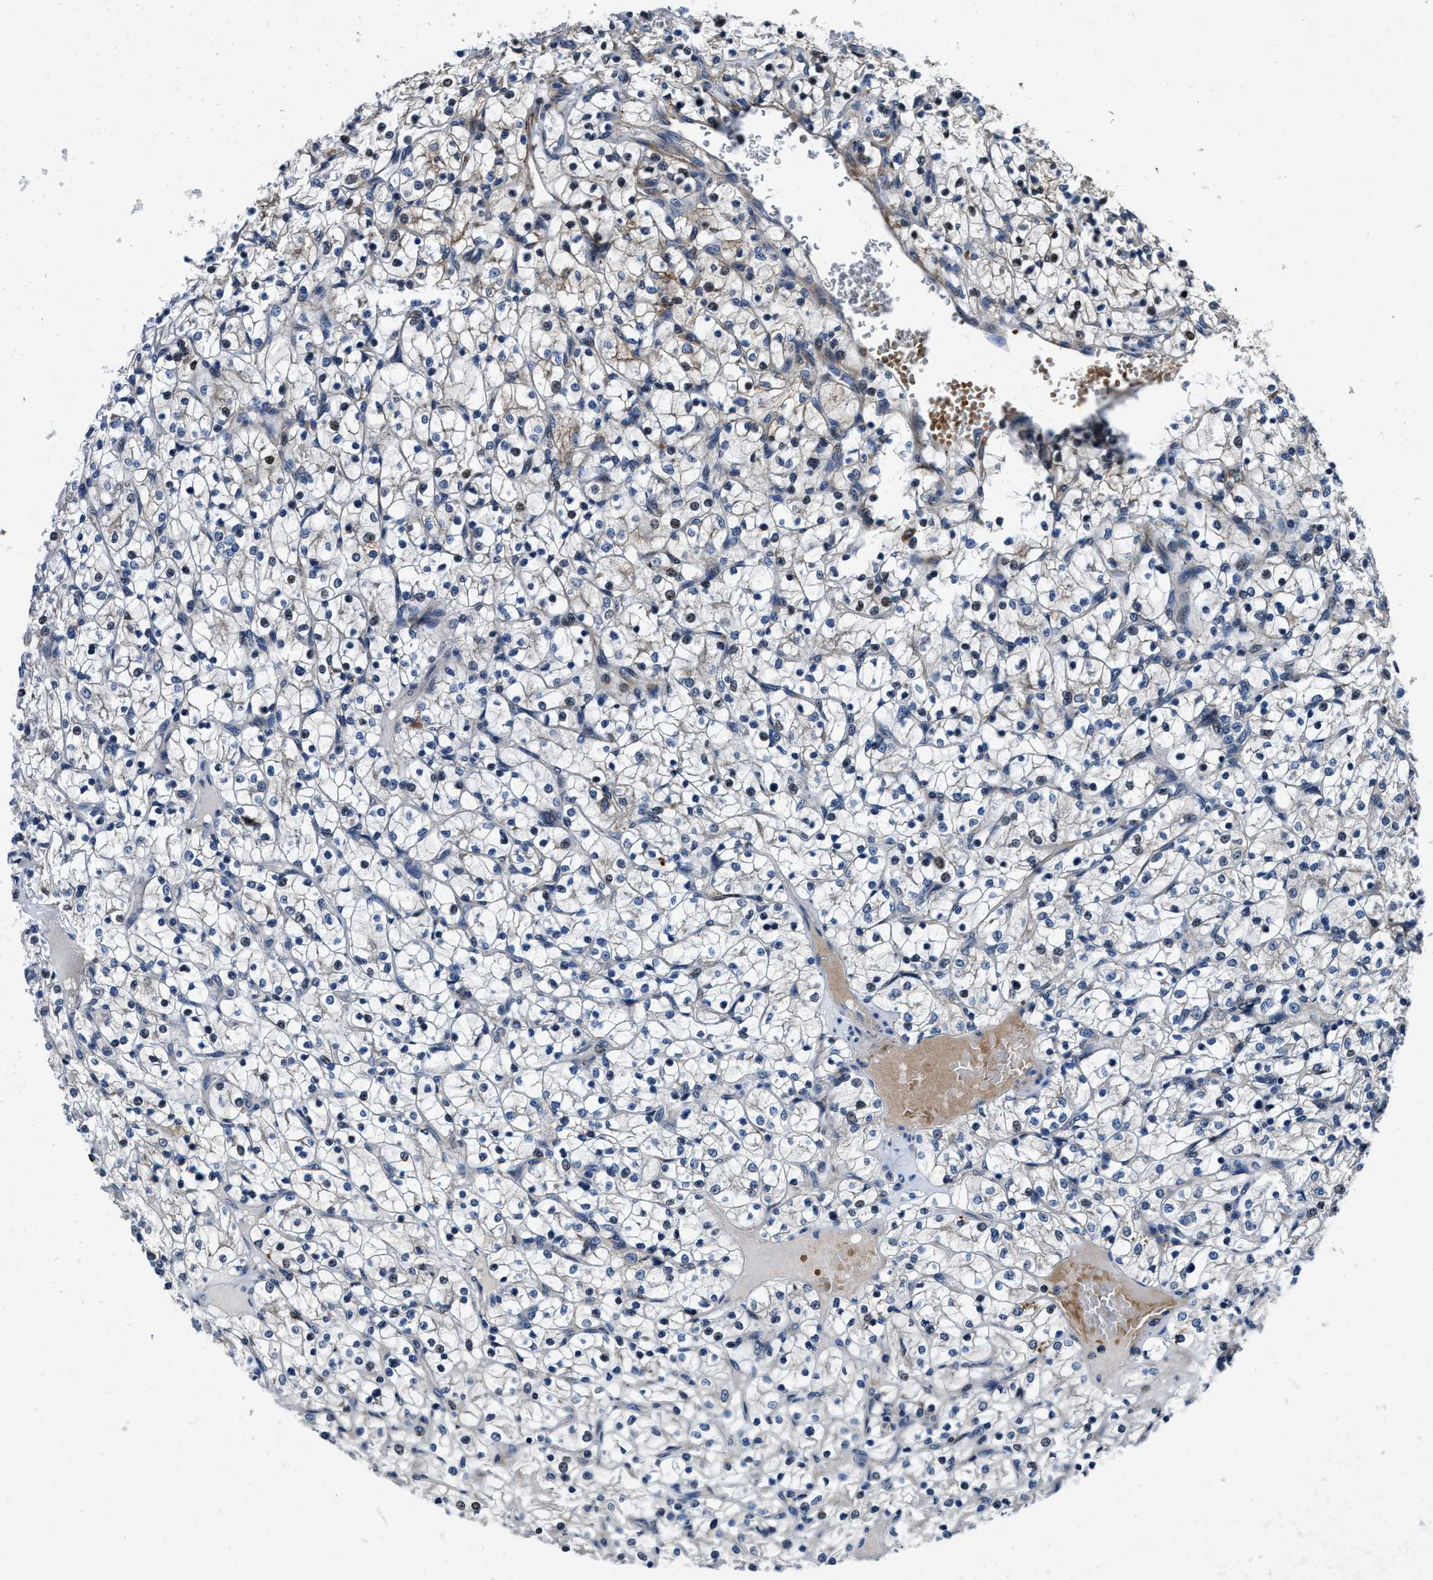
{"staining": {"intensity": "weak", "quantity": "25%-75%", "location": "cytoplasmic/membranous"}, "tissue": "renal cancer", "cell_type": "Tumor cells", "image_type": "cancer", "snomed": [{"axis": "morphology", "description": "Adenocarcinoma, NOS"}, {"axis": "topography", "description": "Kidney"}], "caption": "Protein staining displays weak cytoplasmic/membranous positivity in about 25%-75% of tumor cells in renal cancer. (Stains: DAB (3,3'-diaminobenzidine) in brown, nuclei in blue, Microscopy: brightfield microscopy at high magnification).", "gene": "C2orf66", "patient": {"sex": "female", "age": 69}}